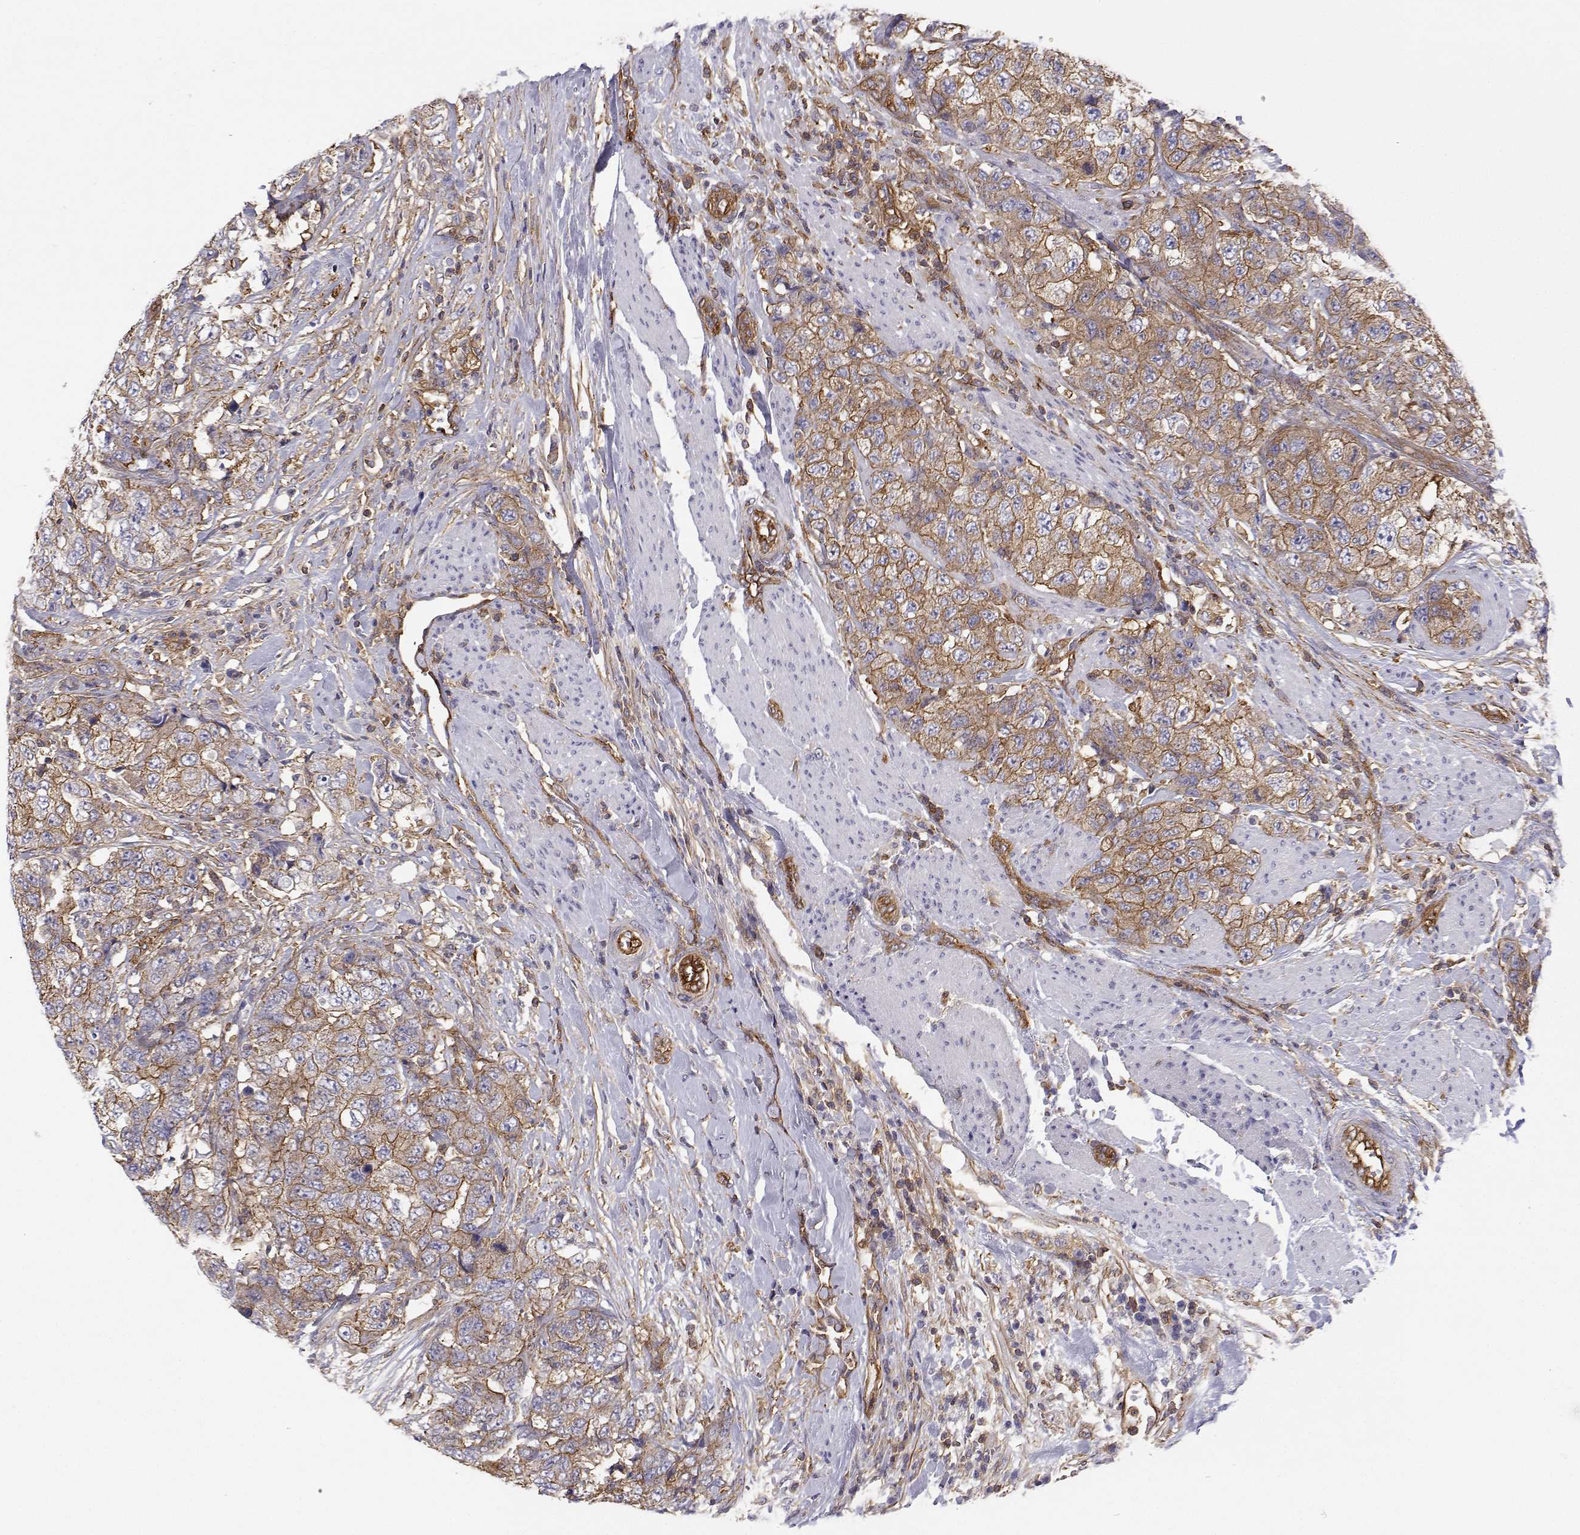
{"staining": {"intensity": "moderate", "quantity": ">75%", "location": "cytoplasmic/membranous"}, "tissue": "urothelial cancer", "cell_type": "Tumor cells", "image_type": "cancer", "snomed": [{"axis": "morphology", "description": "Urothelial carcinoma, High grade"}, {"axis": "topography", "description": "Urinary bladder"}], "caption": "The photomicrograph displays a brown stain indicating the presence of a protein in the cytoplasmic/membranous of tumor cells in urothelial cancer.", "gene": "MYH9", "patient": {"sex": "female", "age": 78}}